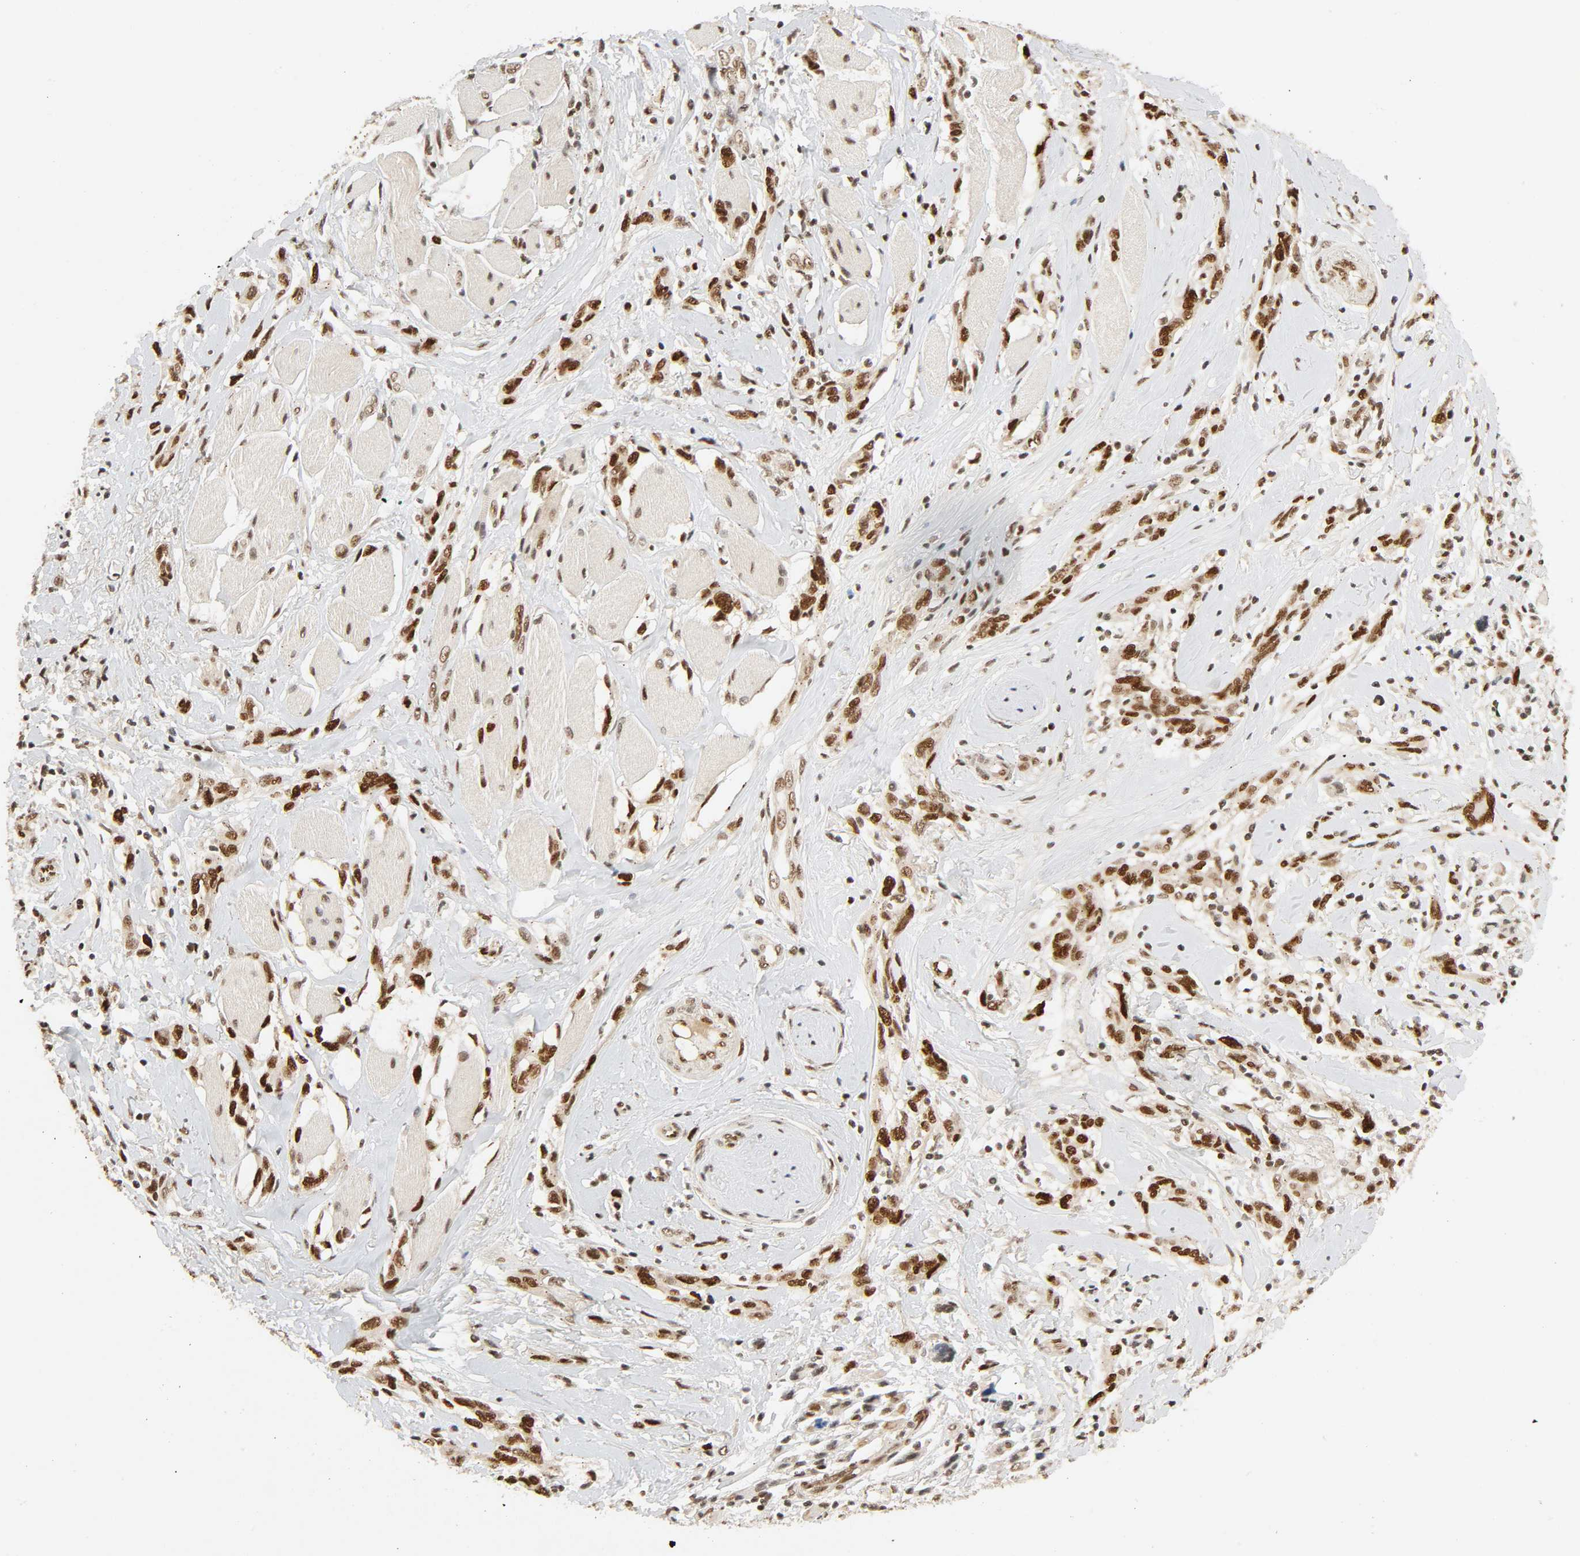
{"staining": {"intensity": "strong", "quantity": ">75%", "location": "nuclear"}, "tissue": "melanoma", "cell_type": "Tumor cells", "image_type": "cancer", "snomed": [{"axis": "morphology", "description": "Malignant melanoma, NOS"}, {"axis": "topography", "description": "Skin"}], "caption": "Immunohistochemistry of human malignant melanoma exhibits high levels of strong nuclear positivity in approximately >75% of tumor cells.", "gene": "SMARCD1", "patient": {"sex": "male", "age": 91}}